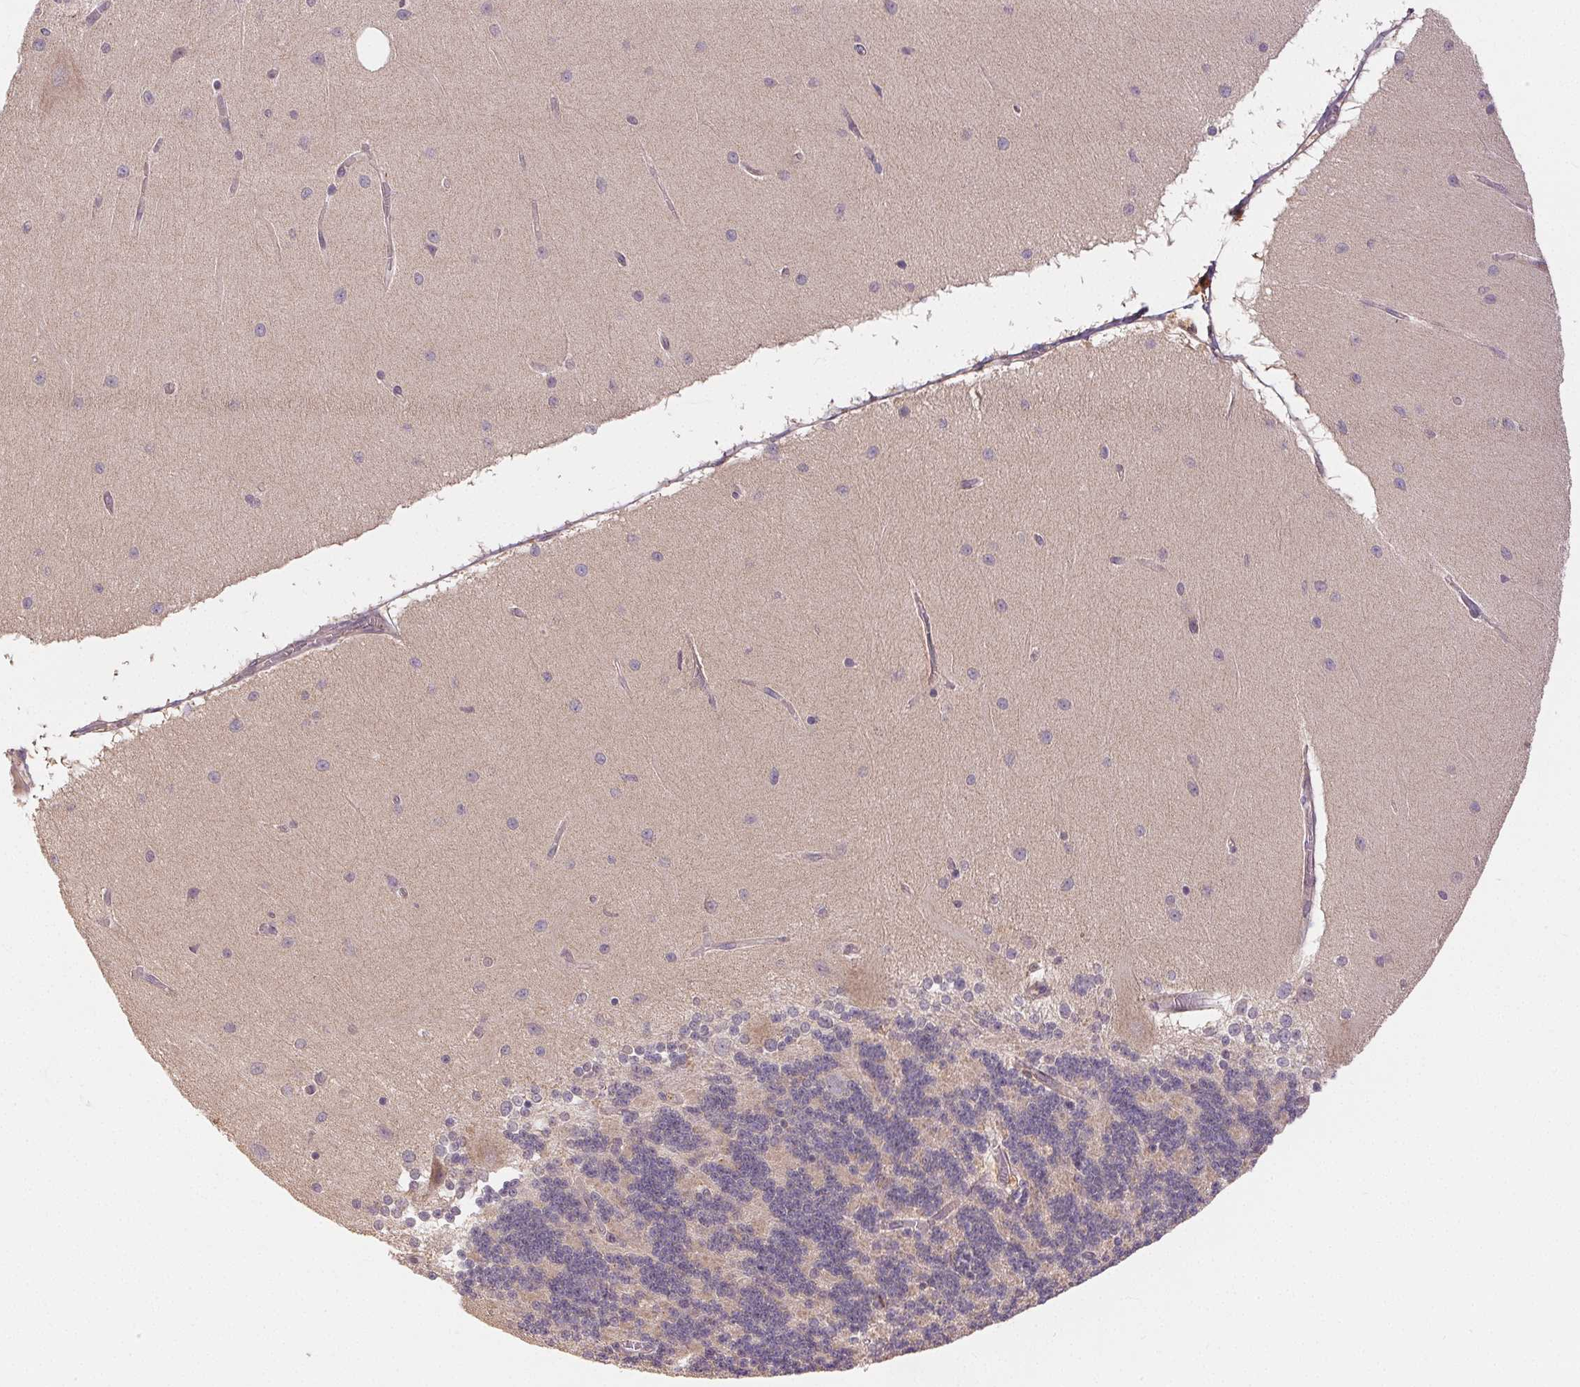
{"staining": {"intensity": "weak", "quantity": "<25%", "location": "cytoplasmic/membranous"}, "tissue": "cerebellum", "cell_type": "Cells in granular layer", "image_type": "normal", "snomed": [{"axis": "morphology", "description": "Normal tissue, NOS"}, {"axis": "topography", "description": "Cerebellum"}], "caption": "The histopathology image exhibits no staining of cells in granular layer in benign cerebellum.", "gene": "MAPKAPK2", "patient": {"sex": "female", "age": 54}}